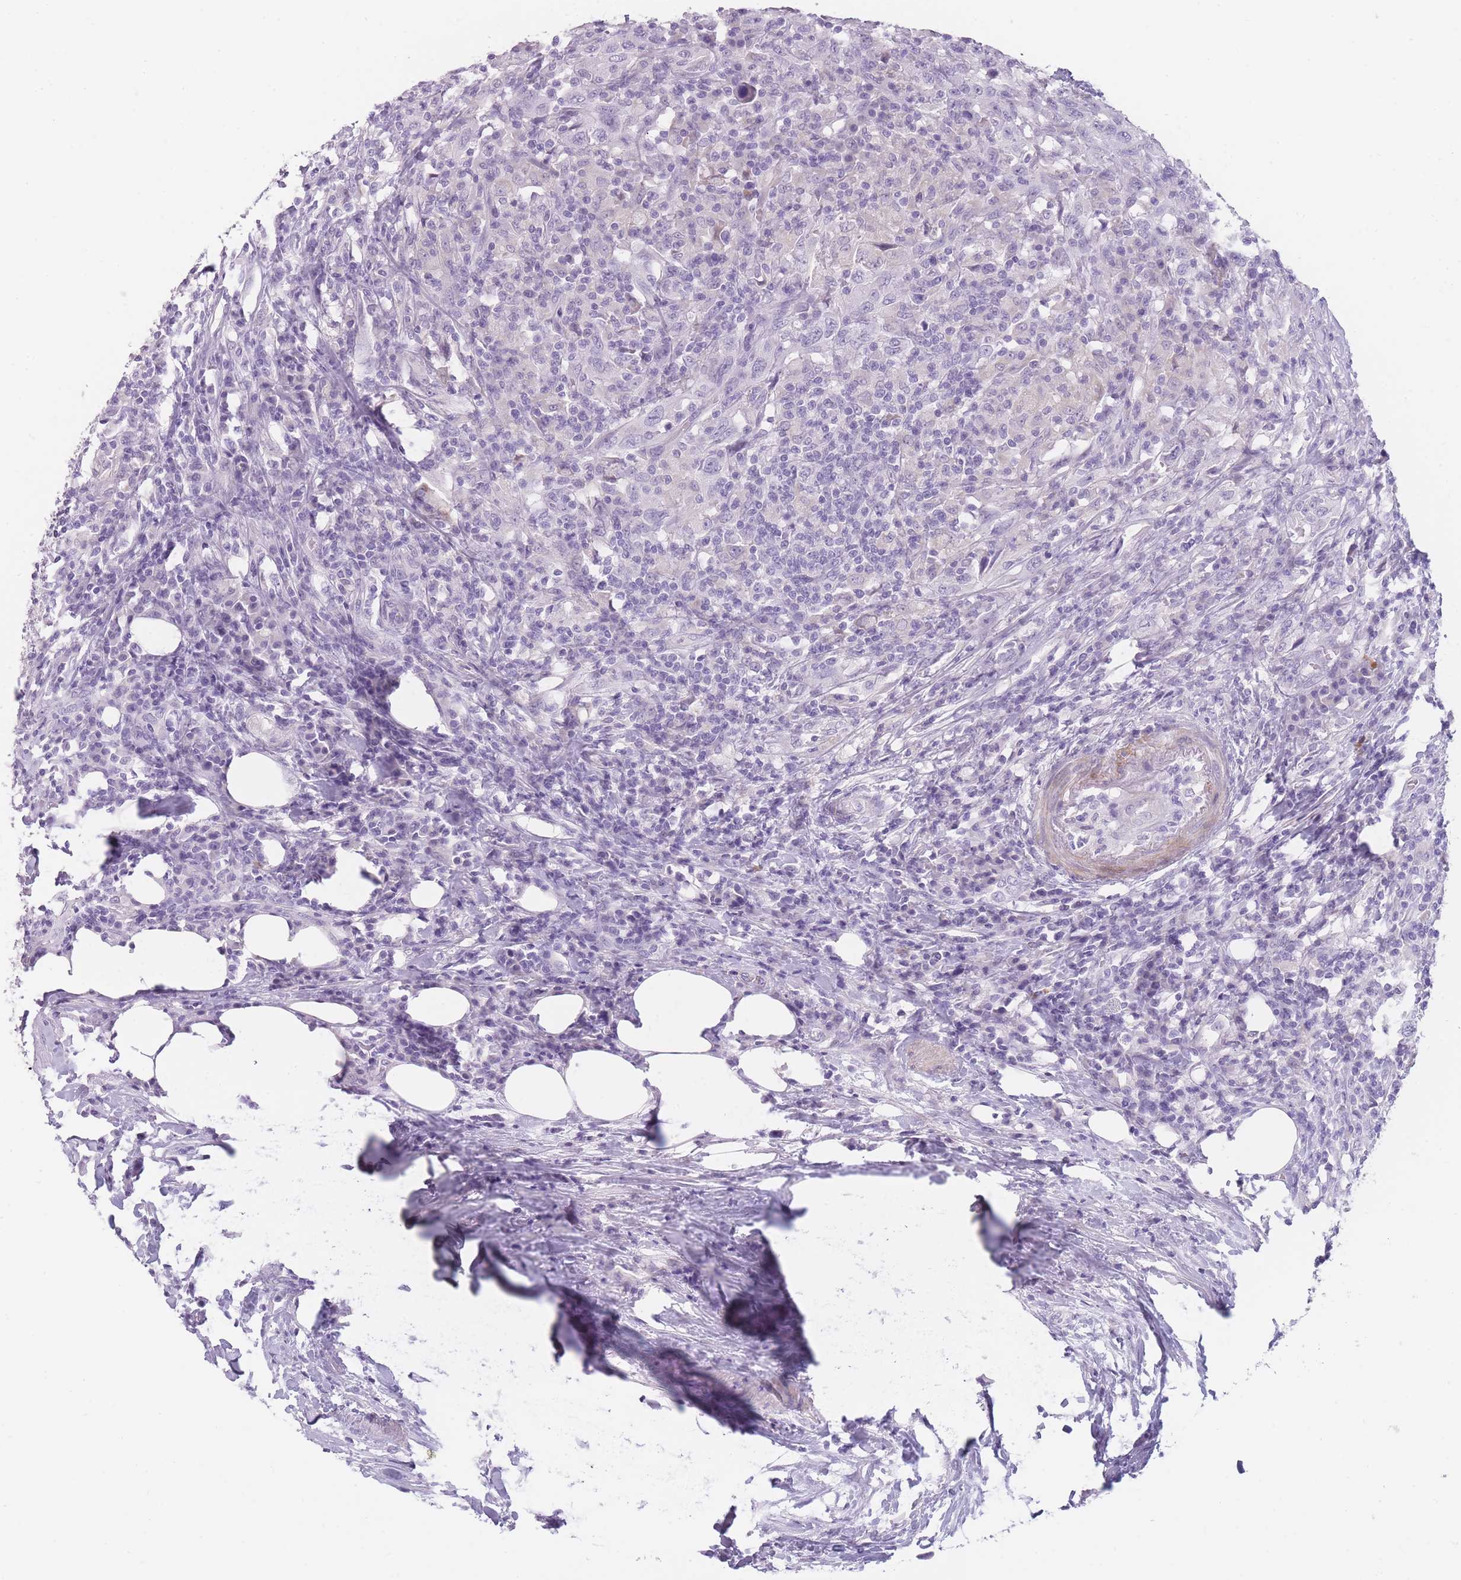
{"staining": {"intensity": "negative", "quantity": "none", "location": "none"}, "tissue": "urothelial cancer", "cell_type": "Tumor cells", "image_type": "cancer", "snomed": [{"axis": "morphology", "description": "Urothelial carcinoma, High grade"}, {"axis": "topography", "description": "Urinary bladder"}], "caption": "The micrograph reveals no significant positivity in tumor cells of urothelial cancer. Brightfield microscopy of immunohistochemistry (IHC) stained with DAB (brown) and hematoxylin (blue), captured at high magnification.", "gene": "TMEM236", "patient": {"sex": "male", "age": 61}}